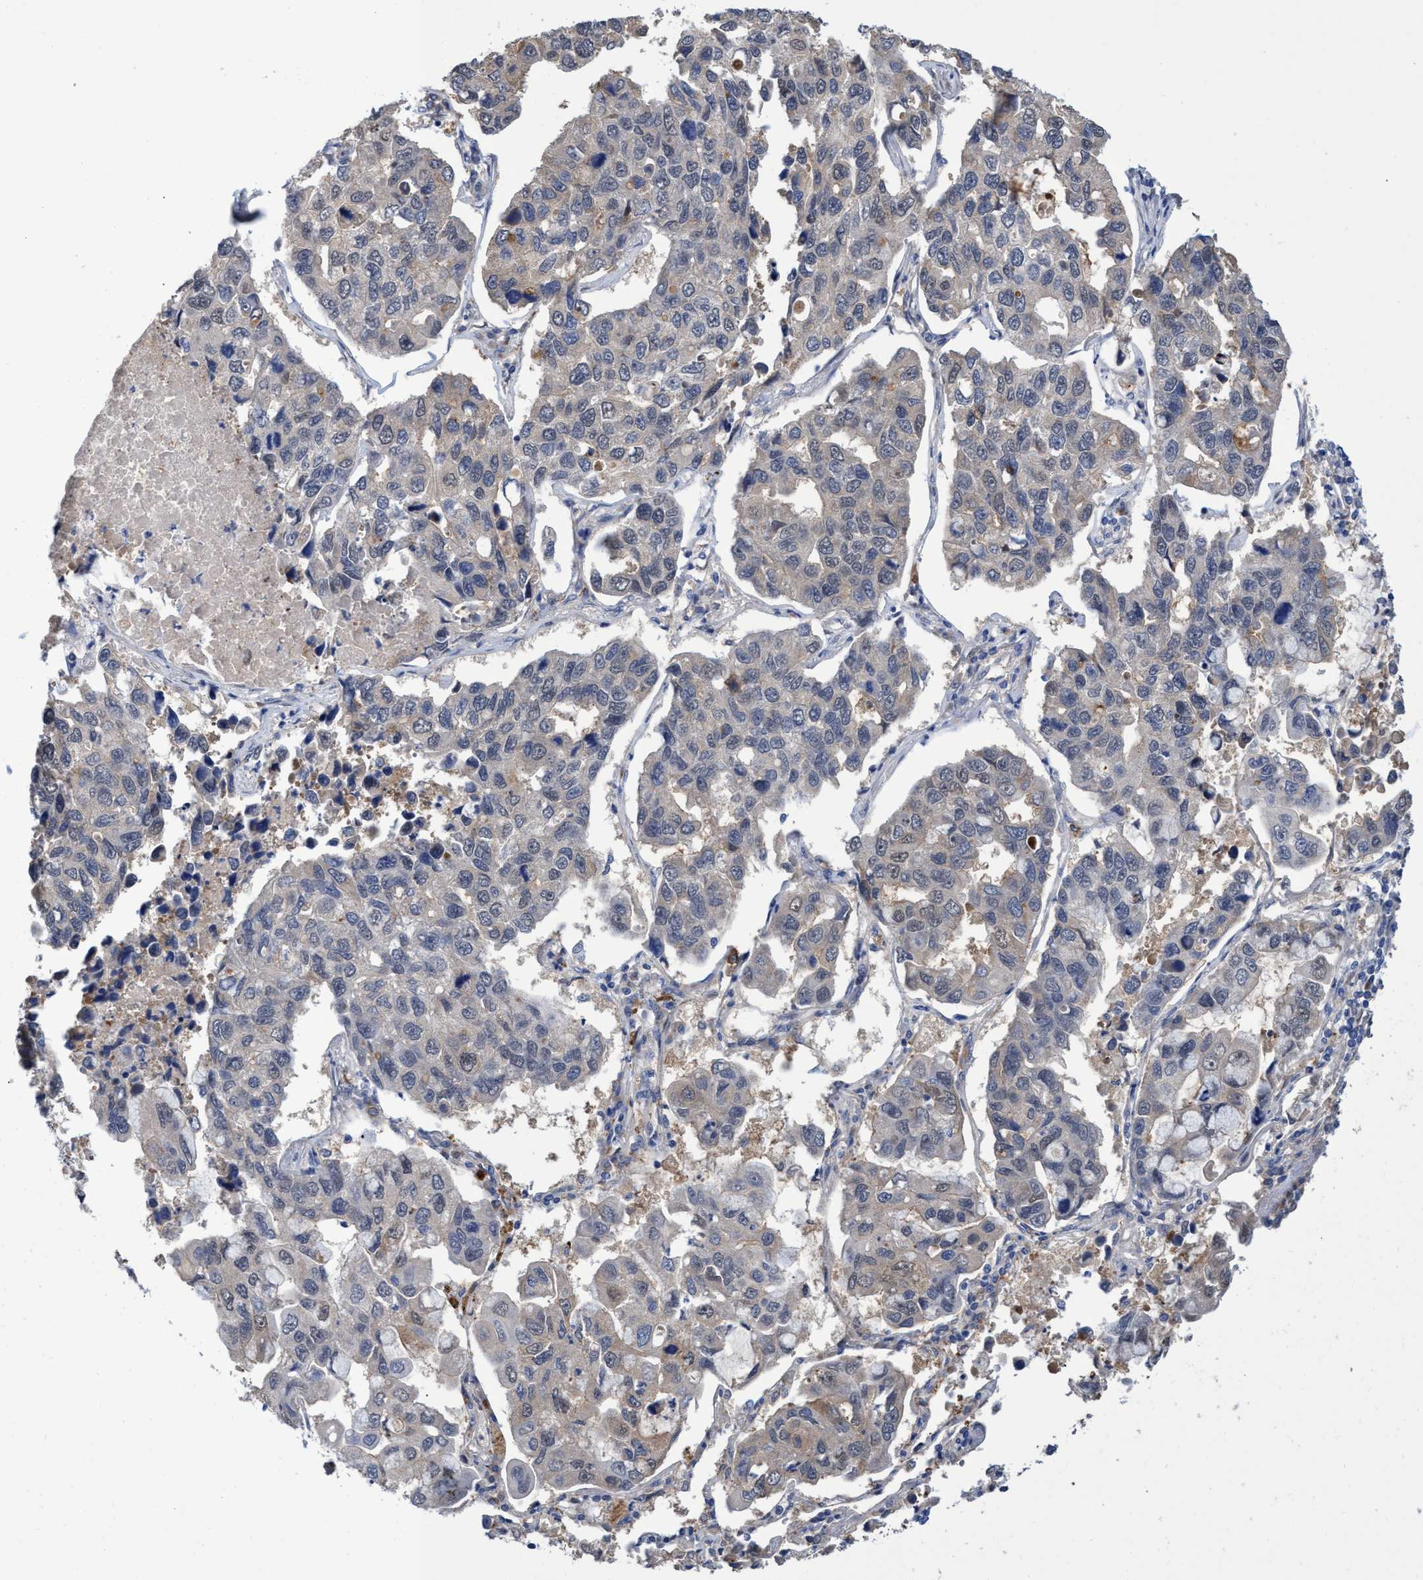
{"staining": {"intensity": "negative", "quantity": "none", "location": "none"}, "tissue": "lung cancer", "cell_type": "Tumor cells", "image_type": "cancer", "snomed": [{"axis": "morphology", "description": "Adenocarcinoma, NOS"}, {"axis": "topography", "description": "Lung"}], "caption": "This photomicrograph is of lung adenocarcinoma stained with immunohistochemistry to label a protein in brown with the nuclei are counter-stained blue. There is no expression in tumor cells.", "gene": "SVEP1", "patient": {"sex": "male", "age": 64}}